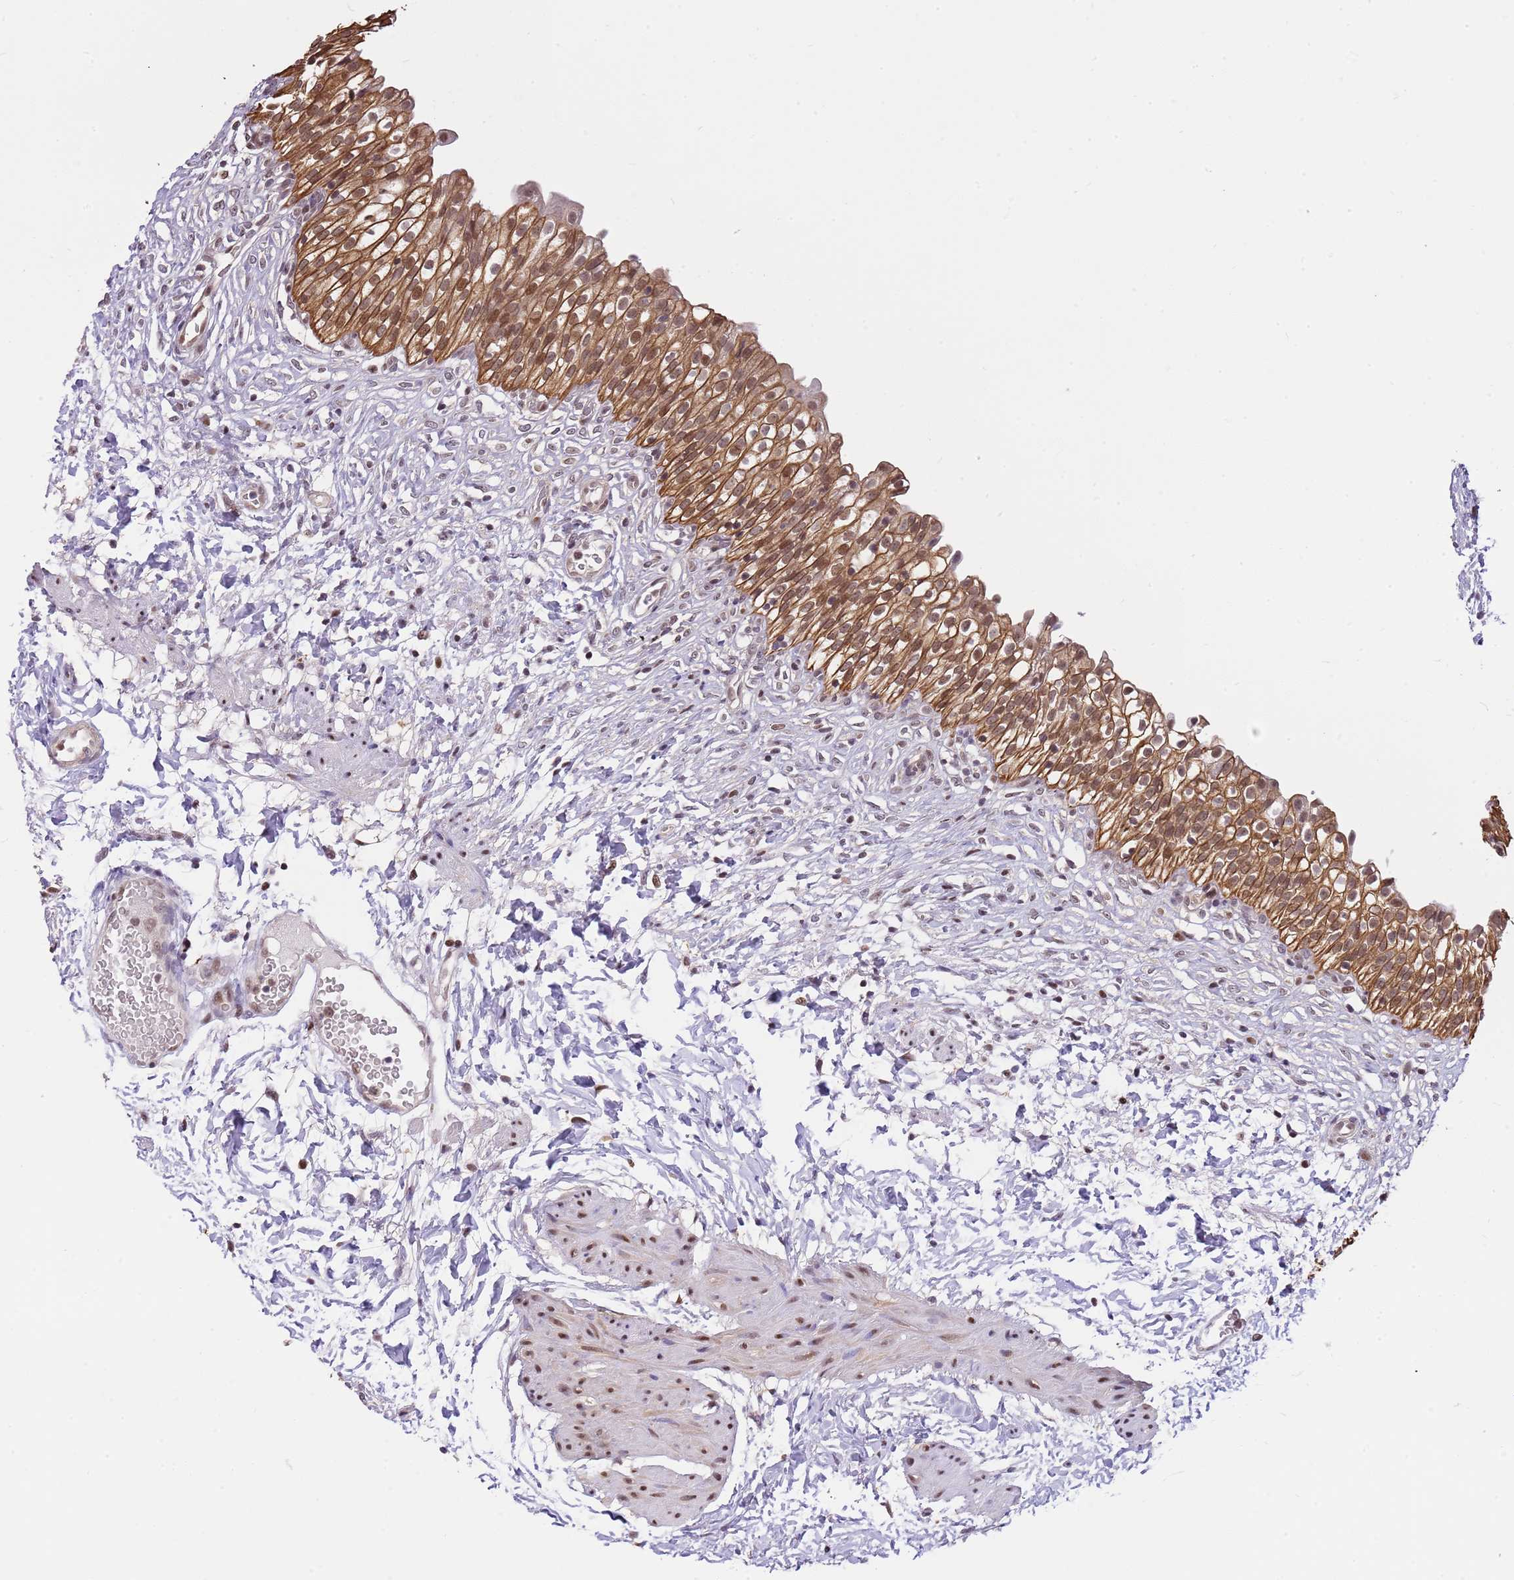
{"staining": {"intensity": "strong", "quantity": ">75%", "location": "cytoplasmic/membranous,nuclear"}, "tissue": "urinary bladder", "cell_type": "Urothelial cells", "image_type": "normal", "snomed": [{"axis": "morphology", "description": "Normal tissue, NOS"}, {"axis": "topography", "description": "Urinary bladder"}], "caption": "IHC photomicrograph of normal human urinary bladder stained for a protein (brown), which exhibits high levels of strong cytoplasmic/membranous,nuclear positivity in approximately >75% of urothelial cells.", "gene": "RFK", "patient": {"sex": "male", "age": 55}}